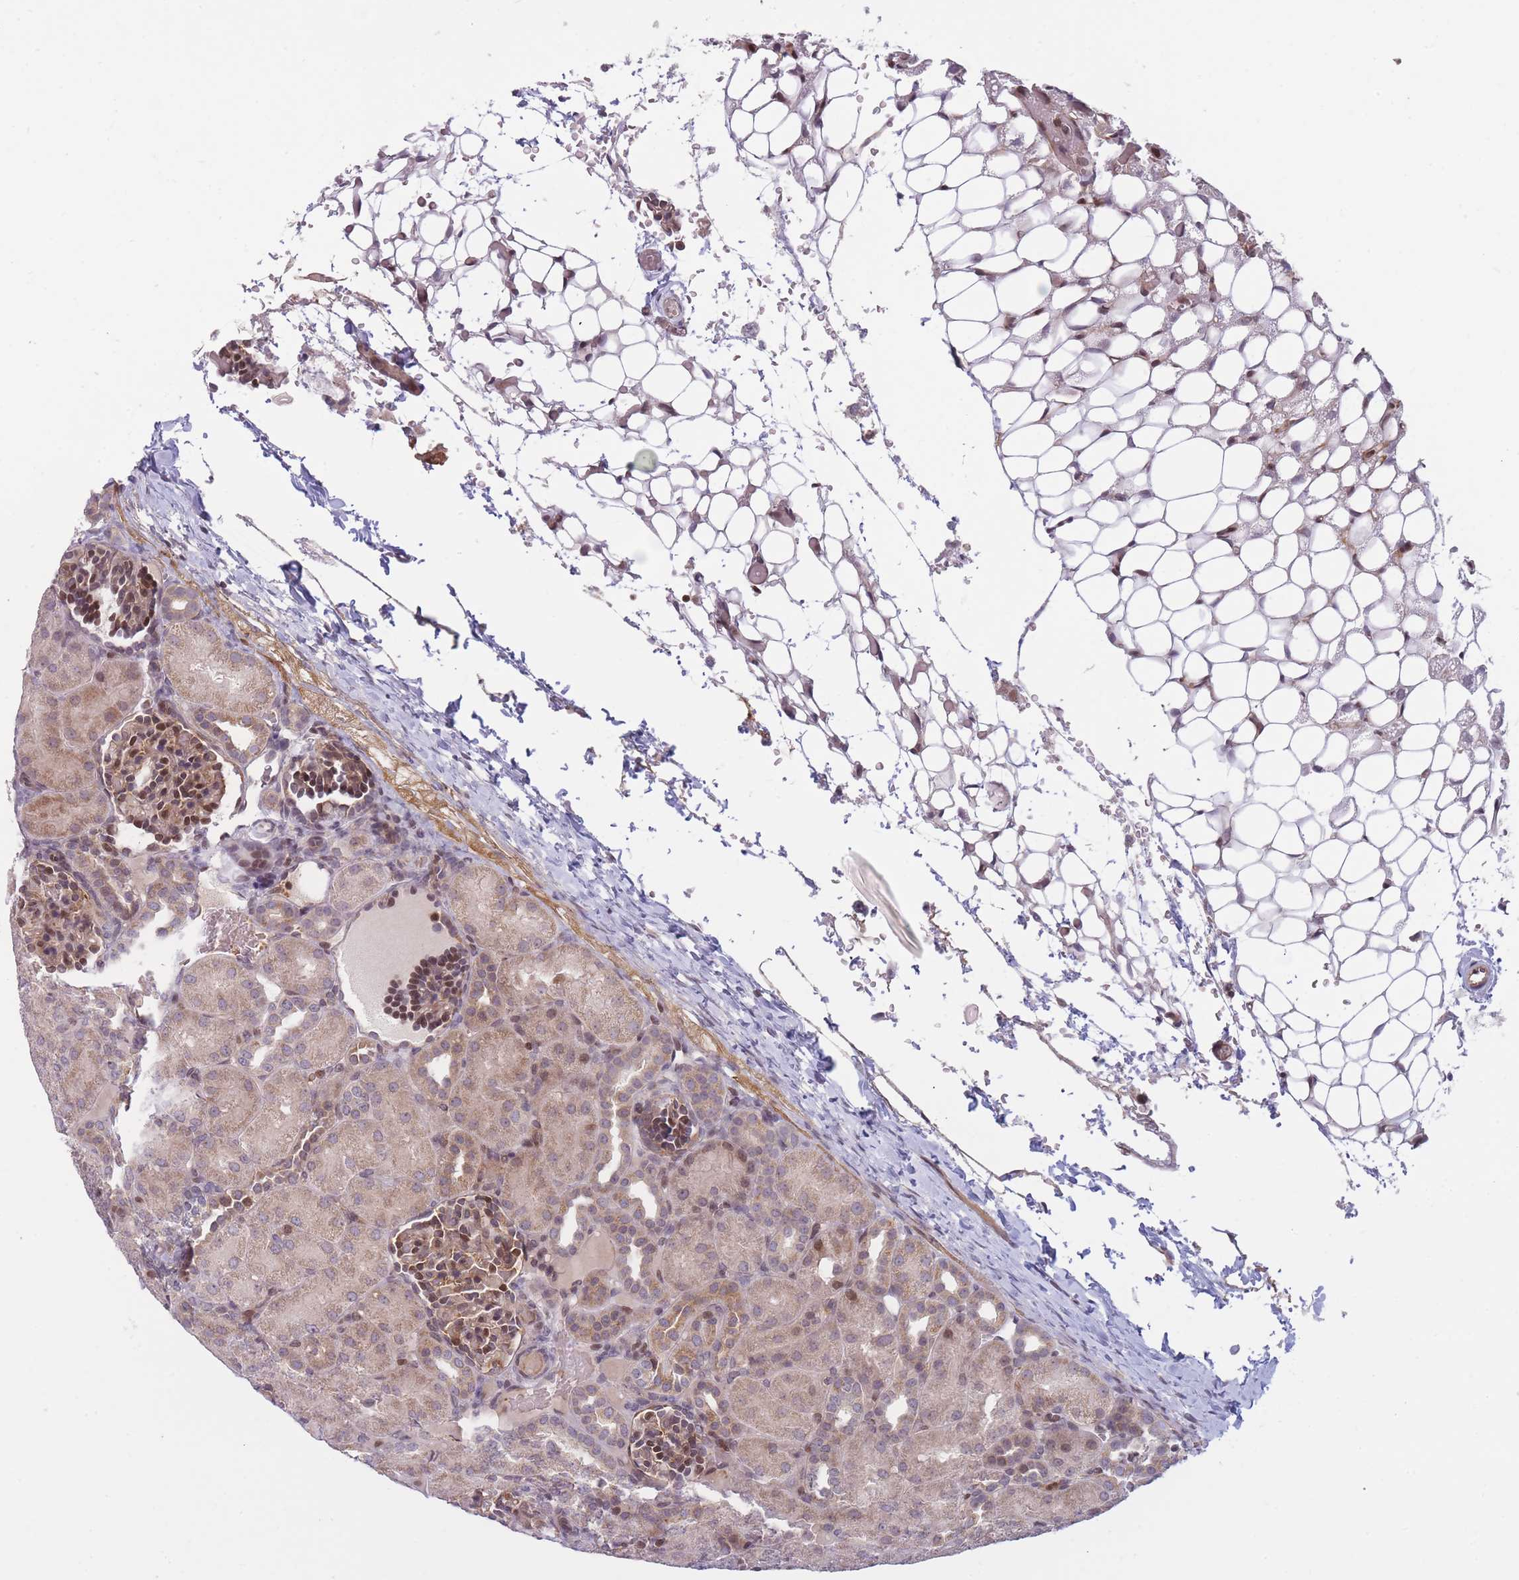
{"staining": {"intensity": "moderate", "quantity": ">75%", "location": "cytoplasmic/membranous,nuclear"}, "tissue": "kidney", "cell_type": "Cells in glomeruli", "image_type": "normal", "snomed": [{"axis": "morphology", "description": "Normal tissue, NOS"}, {"axis": "topography", "description": "Kidney"}], "caption": "High-magnification brightfield microscopy of normal kidney stained with DAB (brown) and counterstained with hematoxylin (blue). cells in glomeruli exhibit moderate cytoplasmic/membranous,nuclear positivity is identified in approximately>75% of cells.", "gene": "SLC35F5", "patient": {"sex": "male", "age": 1}}